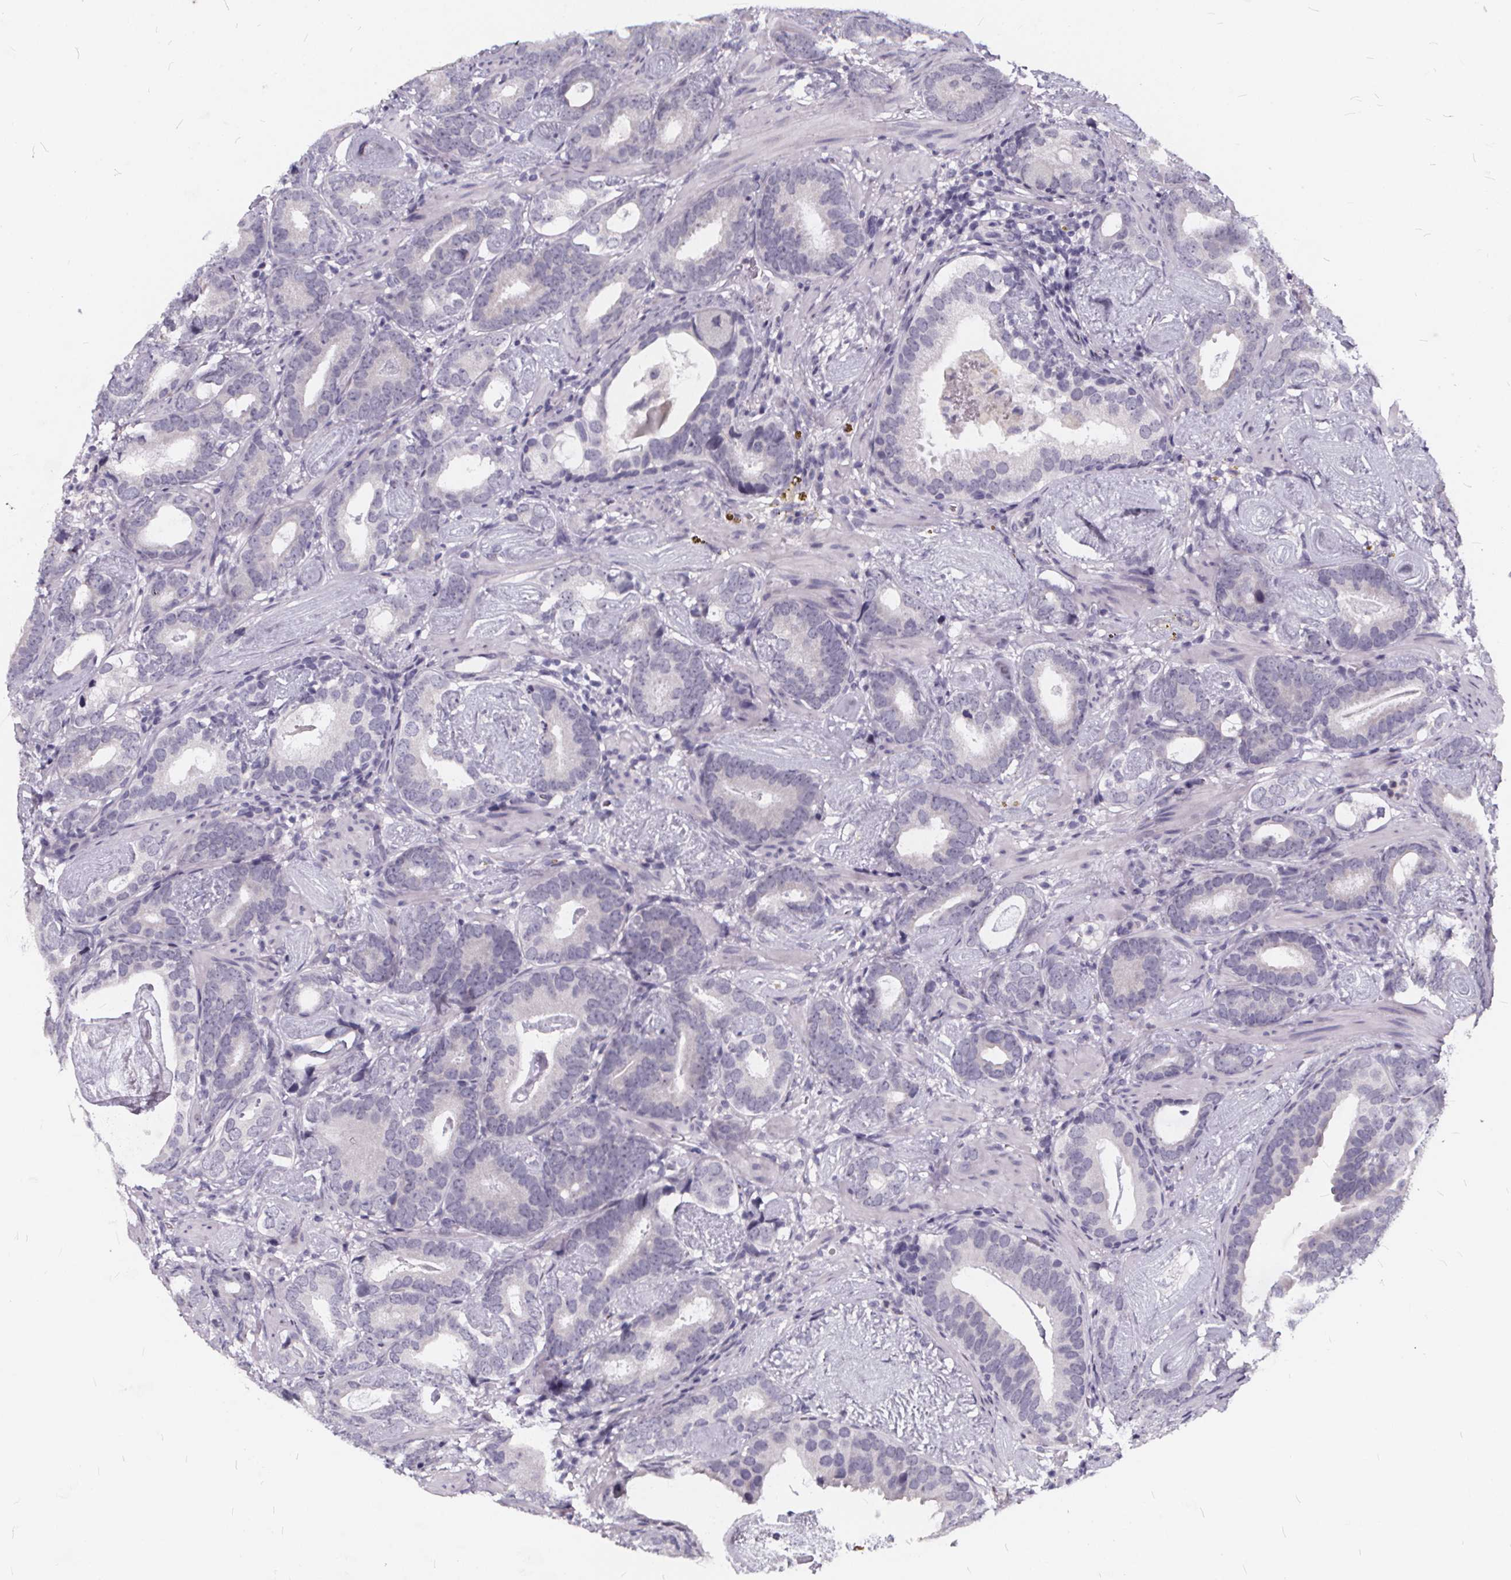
{"staining": {"intensity": "negative", "quantity": "none", "location": "none"}, "tissue": "prostate cancer", "cell_type": "Tumor cells", "image_type": "cancer", "snomed": [{"axis": "morphology", "description": "Adenocarcinoma, Low grade"}, {"axis": "topography", "description": "Prostate and seminal vesicle, NOS"}], "caption": "Tumor cells show no significant positivity in prostate adenocarcinoma (low-grade). Nuclei are stained in blue.", "gene": "SPEF2", "patient": {"sex": "male", "age": 71}}